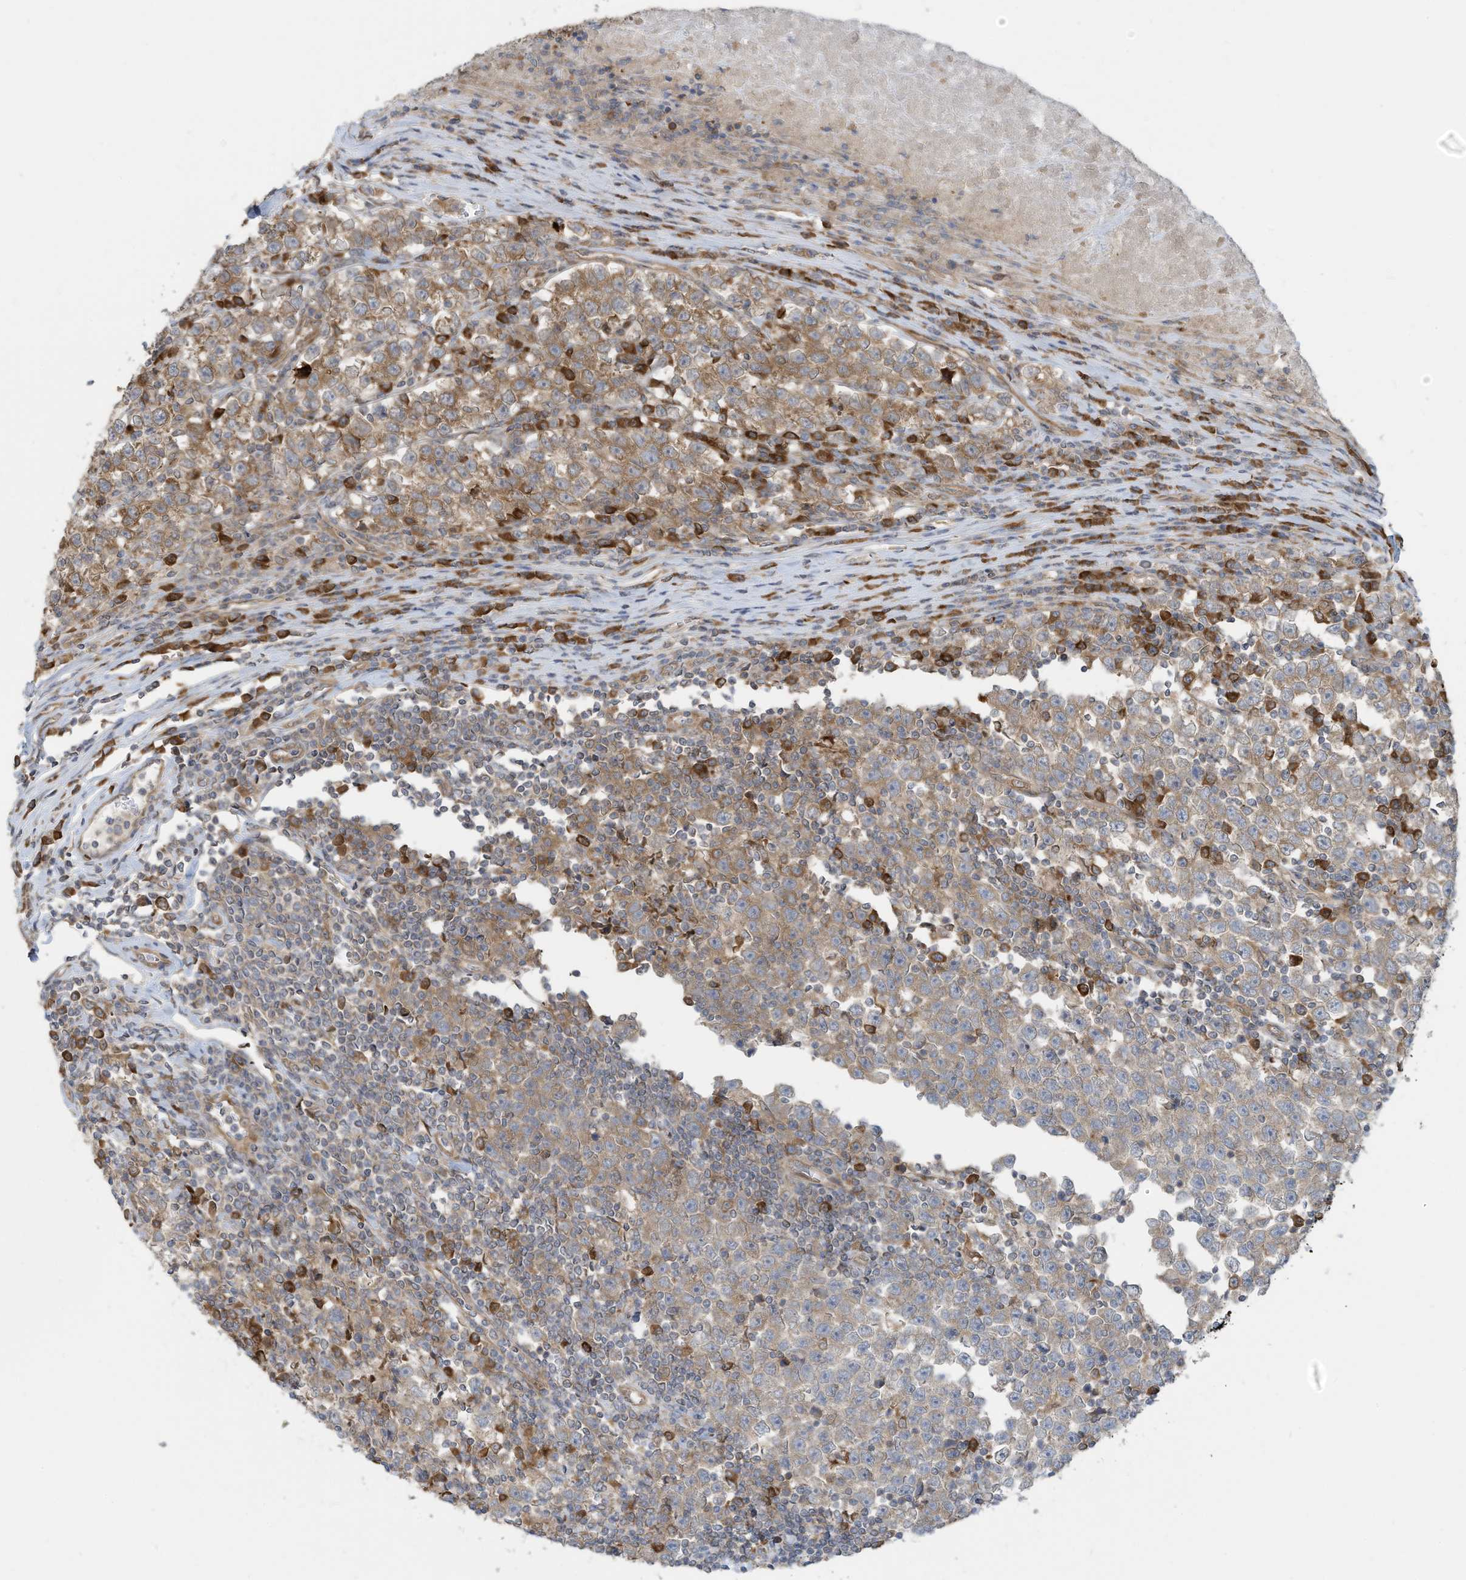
{"staining": {"intensity": "moderate", "quantity": ">75%", "location": "cytoplasmic/membranous"}, "tissue": "testis cancer", "cell_type": "Tumor cells", "image_type": "cancer", "snomed": [{"axis": "morphology", "description": "Normal tissue, NOS"}, {"axis": "morphology", "description": "Seminoma, NOS"}, {"axis": "topography", "description": "Testis"}], "caption": "Immunohistochemical staining of testis cancer (seminoma) demonstrates medium levels of moderate cytoplasmic/membranous staining in approximately >75% of tumor cells.", "gene": "USE1", "patient": {"sex": "male", "age": 43}}